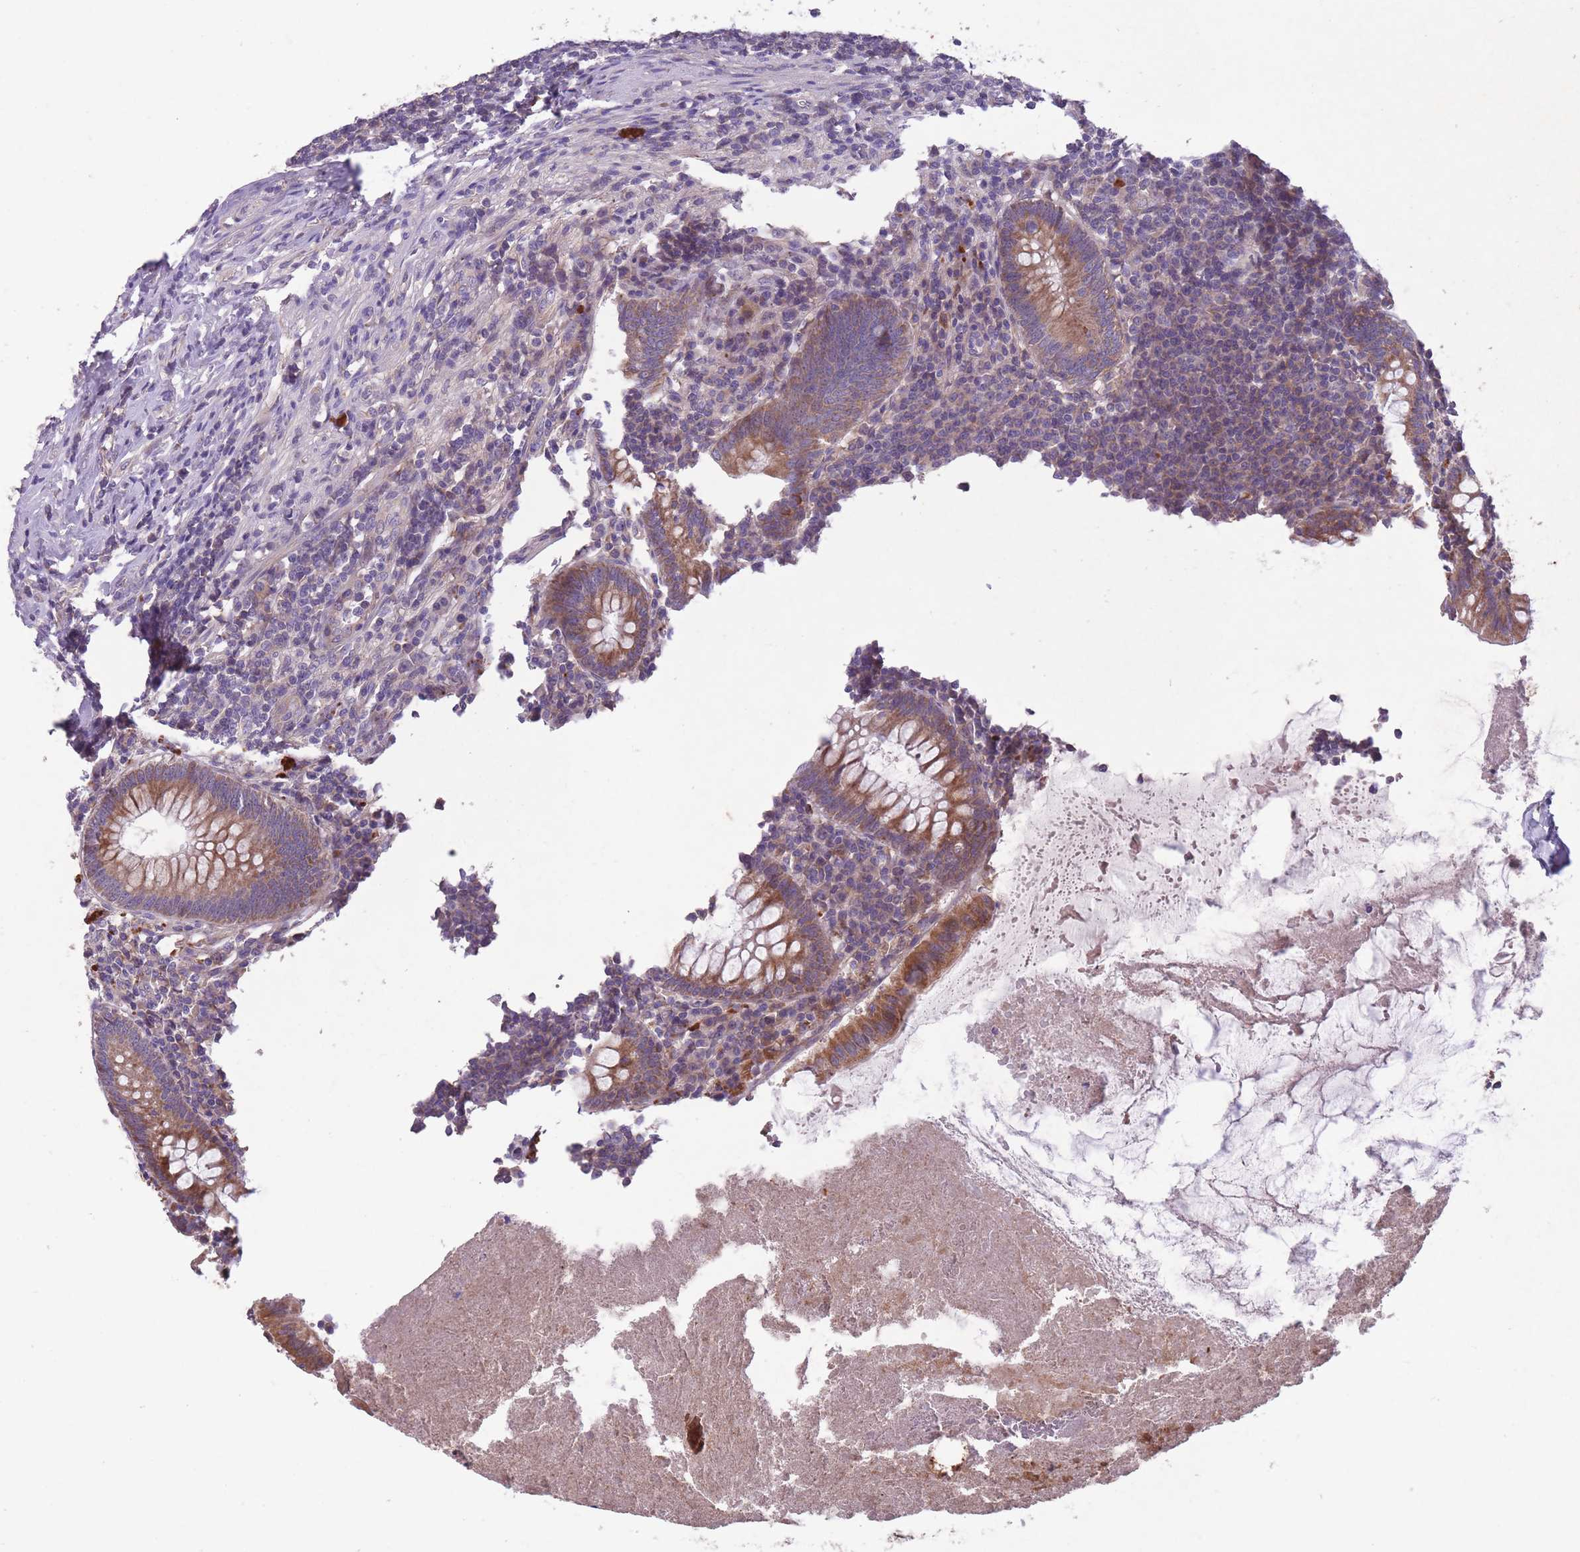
{"staining": {"intensity": "moderate", "quantity": ">75%", "location": "cytoplasmic/membranous"}, "tissue": "appendix", "cell_type": "Glandular cells", "image_type": "normal", "snomed": [{"axis": "morphology", "description": "Normal tissue, NOS"}, {"axis": "topography", "description": "Appendix"}], "caption": "Glandular cells display medium levels of moderate cytoplasmic/membranous positivity in about >75% of cells in unremarkable appendix.", "gene": "ITPKC", "patient": {"sex": "male", "age": 83}}